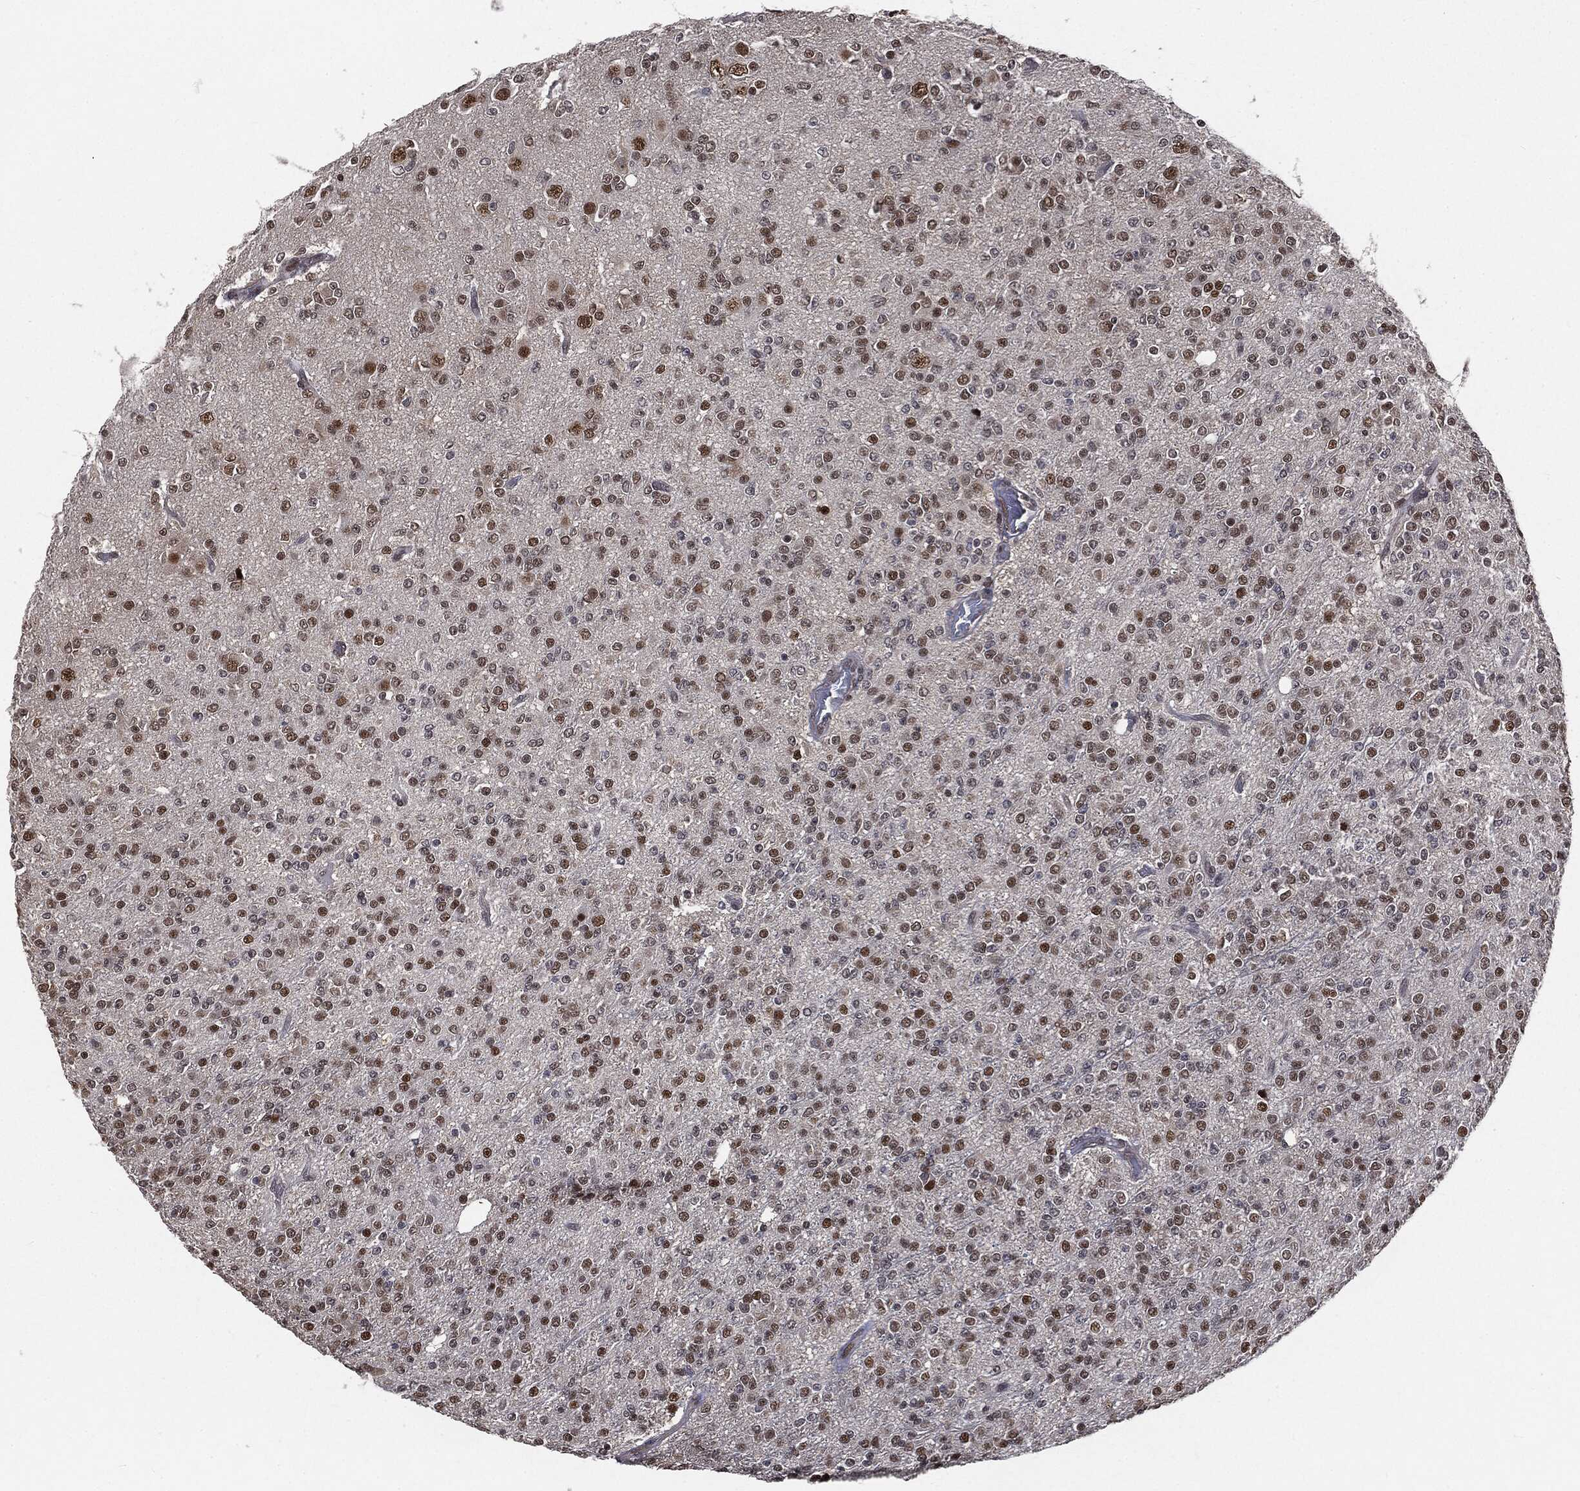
{"staining": {"intensity": "strong", "quantity": "25%-75%", "location": "nuclear"}, "tissue": "glioma", "cell_type": "Tumor cells", "image_type": "cancer", "snomed": [{"axis": "morphology", "description": "Glioma, malignant, Low grade"}, {"axis": "topography", "description": "Brain"}], "caption": "The micrograph displays immunohistochemical staining of malignant low-grade glioma. There is strong nuclear staining is seen in about 25%-75% of tumor cells.", "gene": "SHLD2", "patient": {"sex": "male", "age": 27}}